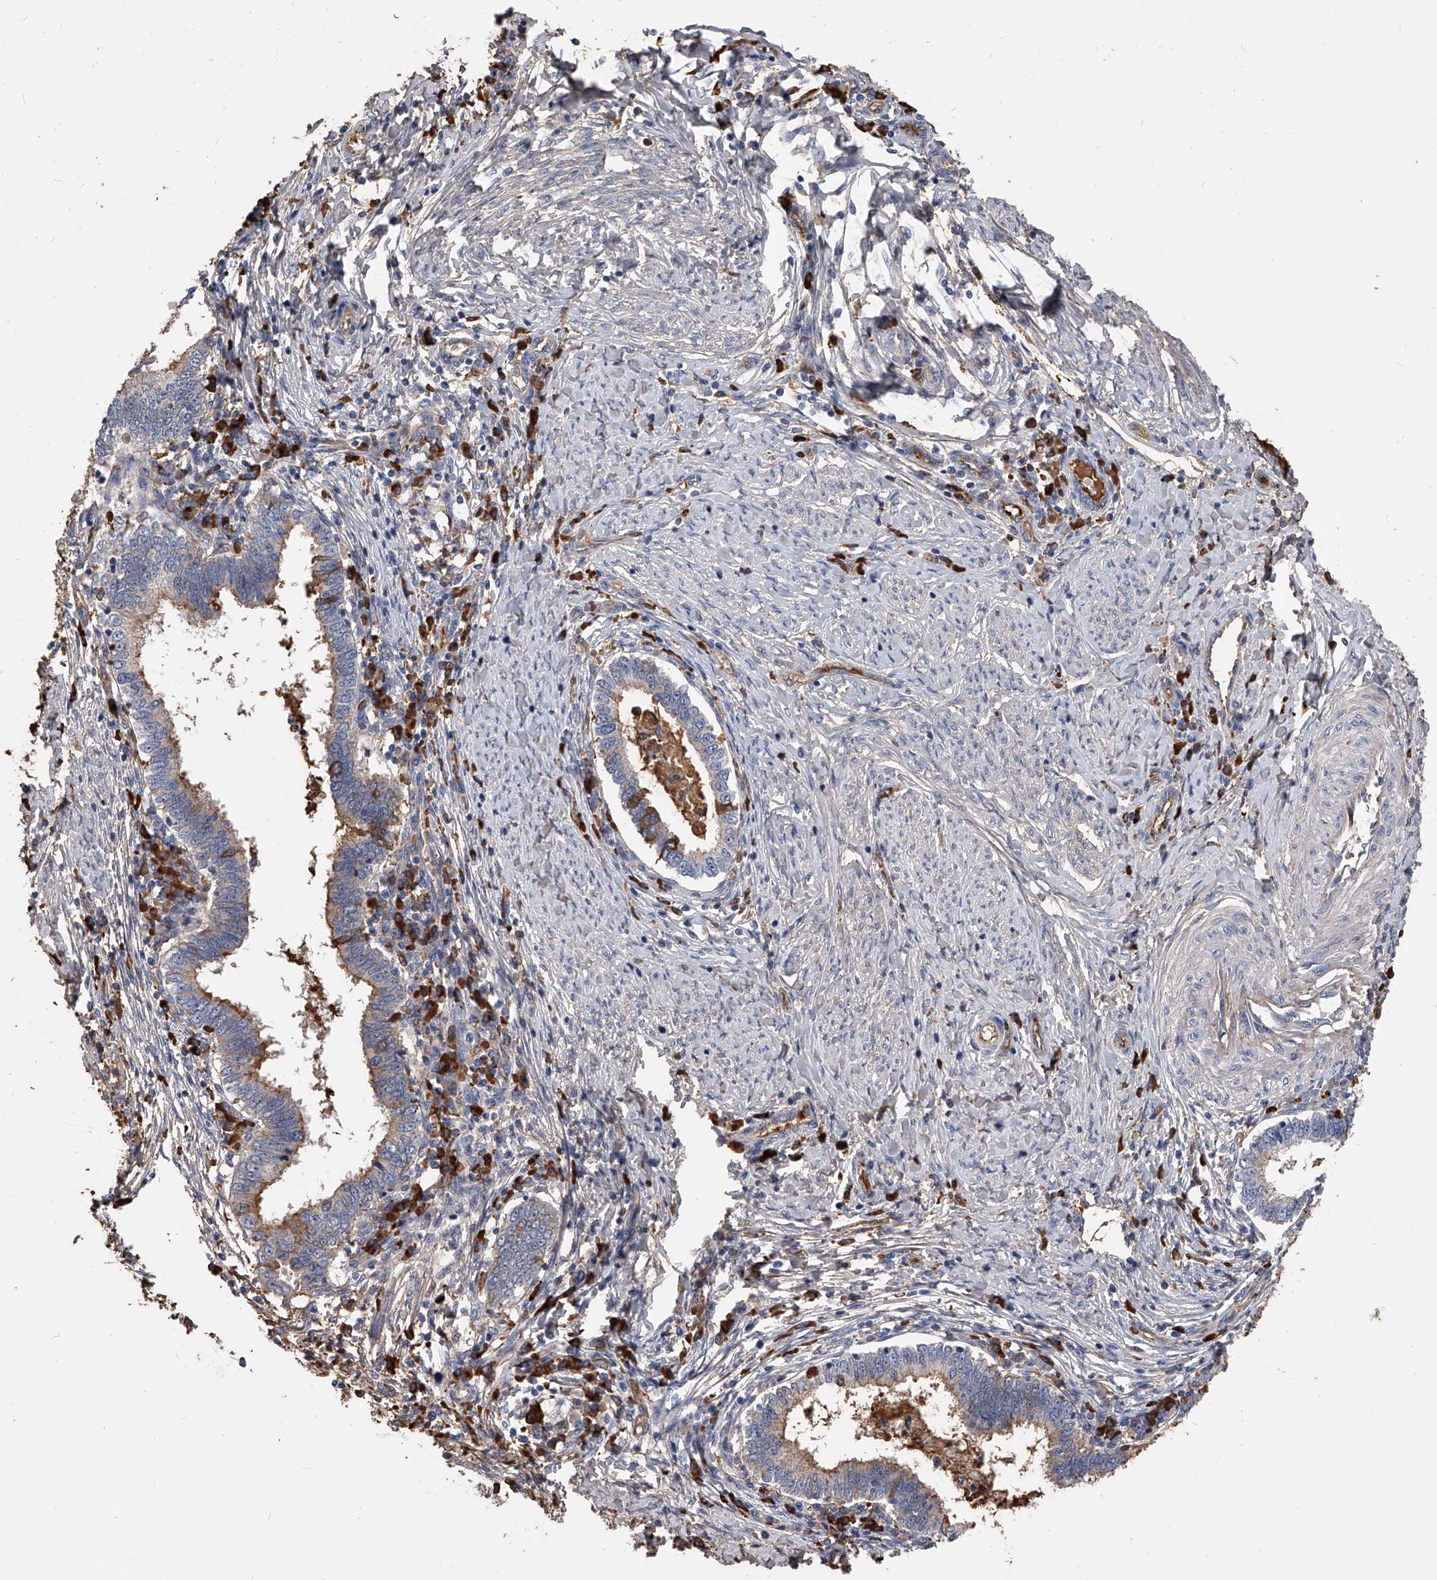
{"staining": {"intensity": "moderate", "quantity": ">75%", "location": "cytoplasmic/membranous"}, "tissue": "cervical cancer", "cell_type": "Tumor cells", "image_type": "cancer", "snomed": [{"axis": "morphology", "description": "Adenocarcinoma, NOS"}, {"axis": "topography", "description": "Cervix"}], "caption": "This histopathology image displays IHC staining of cervical cancer, with medium moderate cytoplasmic/membranous expression in approximately >75% of tumor cells.", "gene": "ZNF25", "patient": {"sex": "female", "age": 36}}